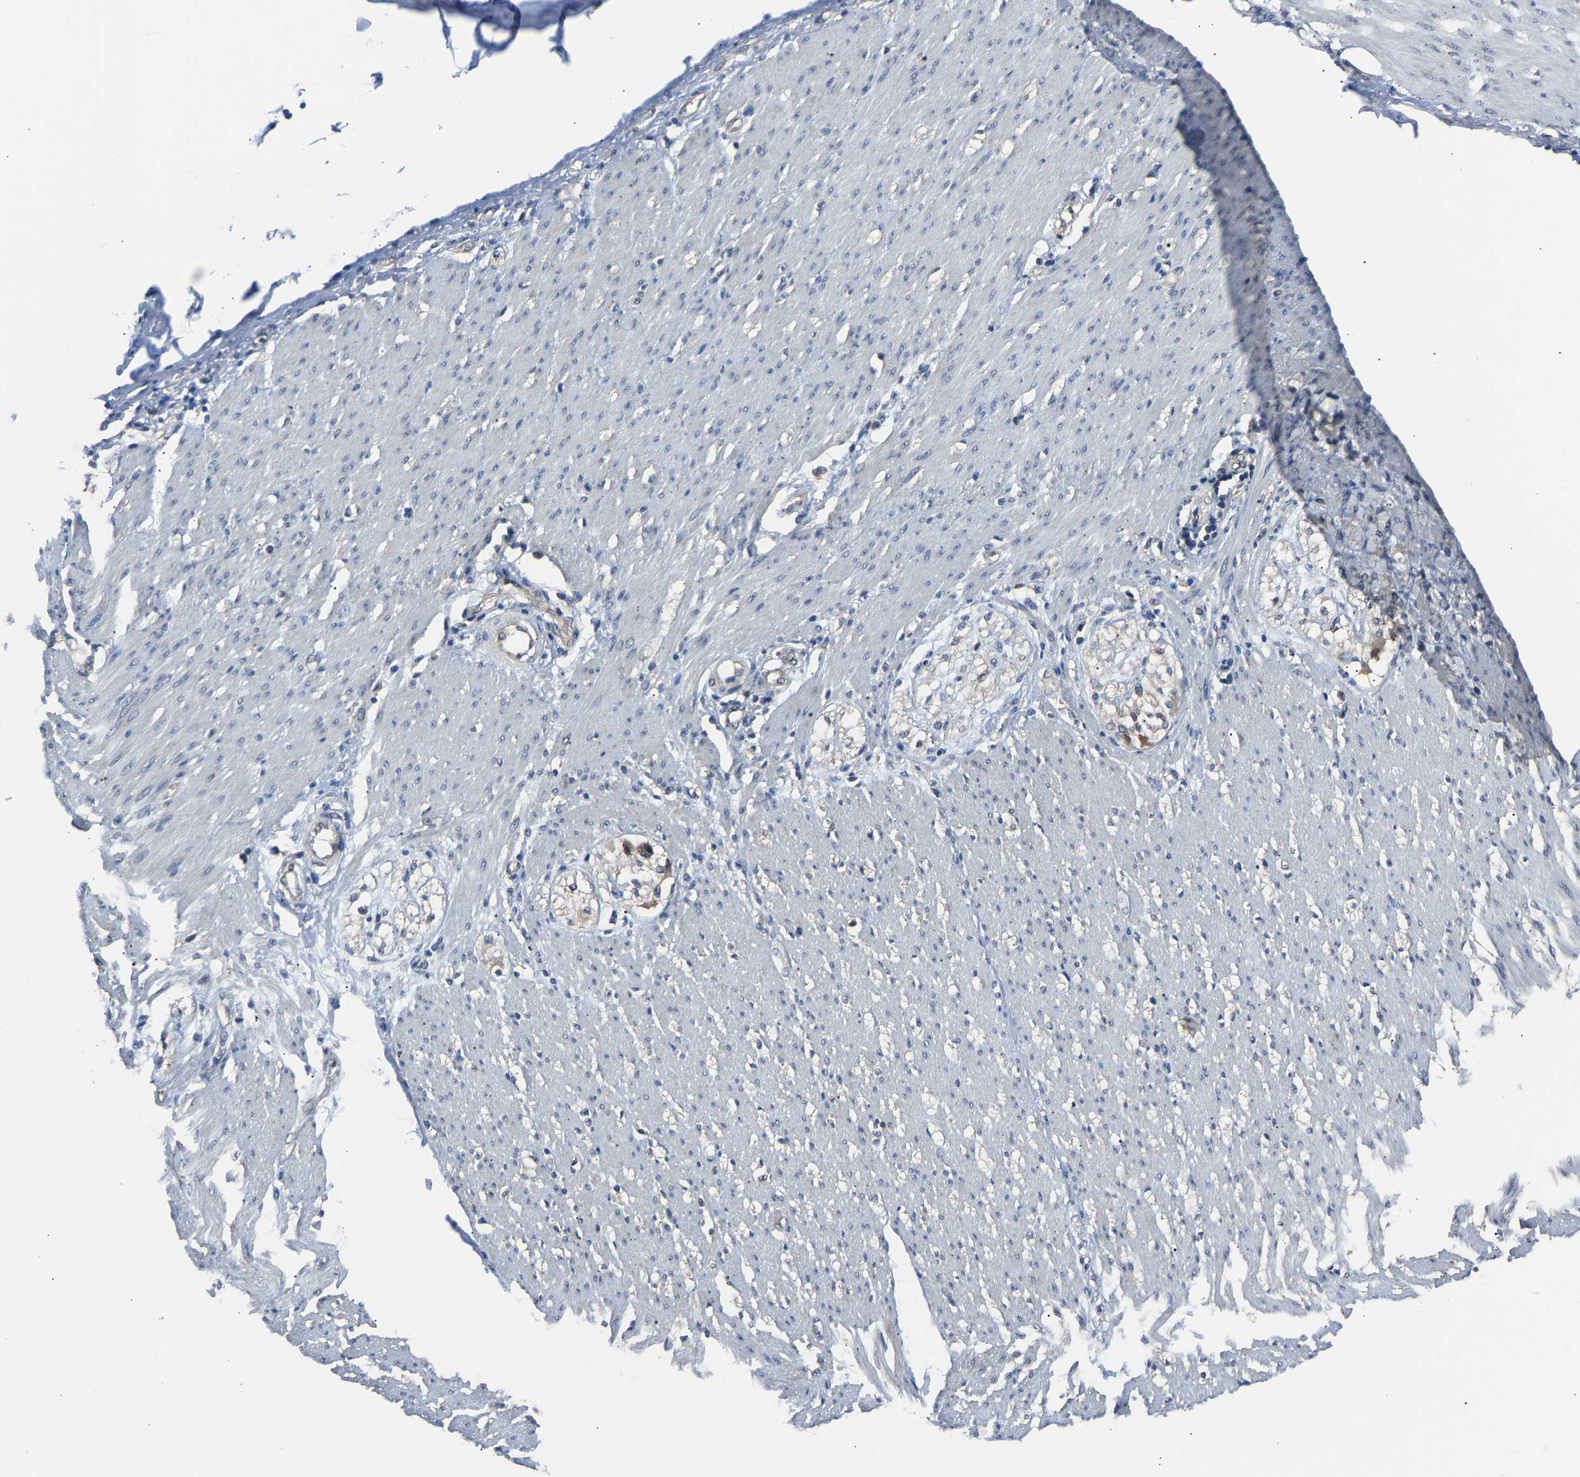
{"staining": {"intensity": "negative", "quantity": "none", "location": "none"}, "tissue": "adipose tissue", "cell_type": "Adipocytes", "image_type": "normal", "snomed": [{"axis": "morphology", "description": "Normal tissue, NOS"}, {"axis": "morphology", "description": "Adenocarcinoma, NOS"}, {"axis": "topography", "description": "Colon"}, {"axis": "topography", "description": "Peripheral nerve tissue"}], "caption": "DAB (3,3'-diaminobenzidine) immunohistochemical staining of benign adipose tissue demonstrates no significant positivity in adipocytes. The staining is performed using DAB (3,3'-diaminobenzidine) brown chromogen with nuclei counter-stained in using hematoxylin.", "gene": "ABCC9", "patient": {"sex": "male", "age": 14}}